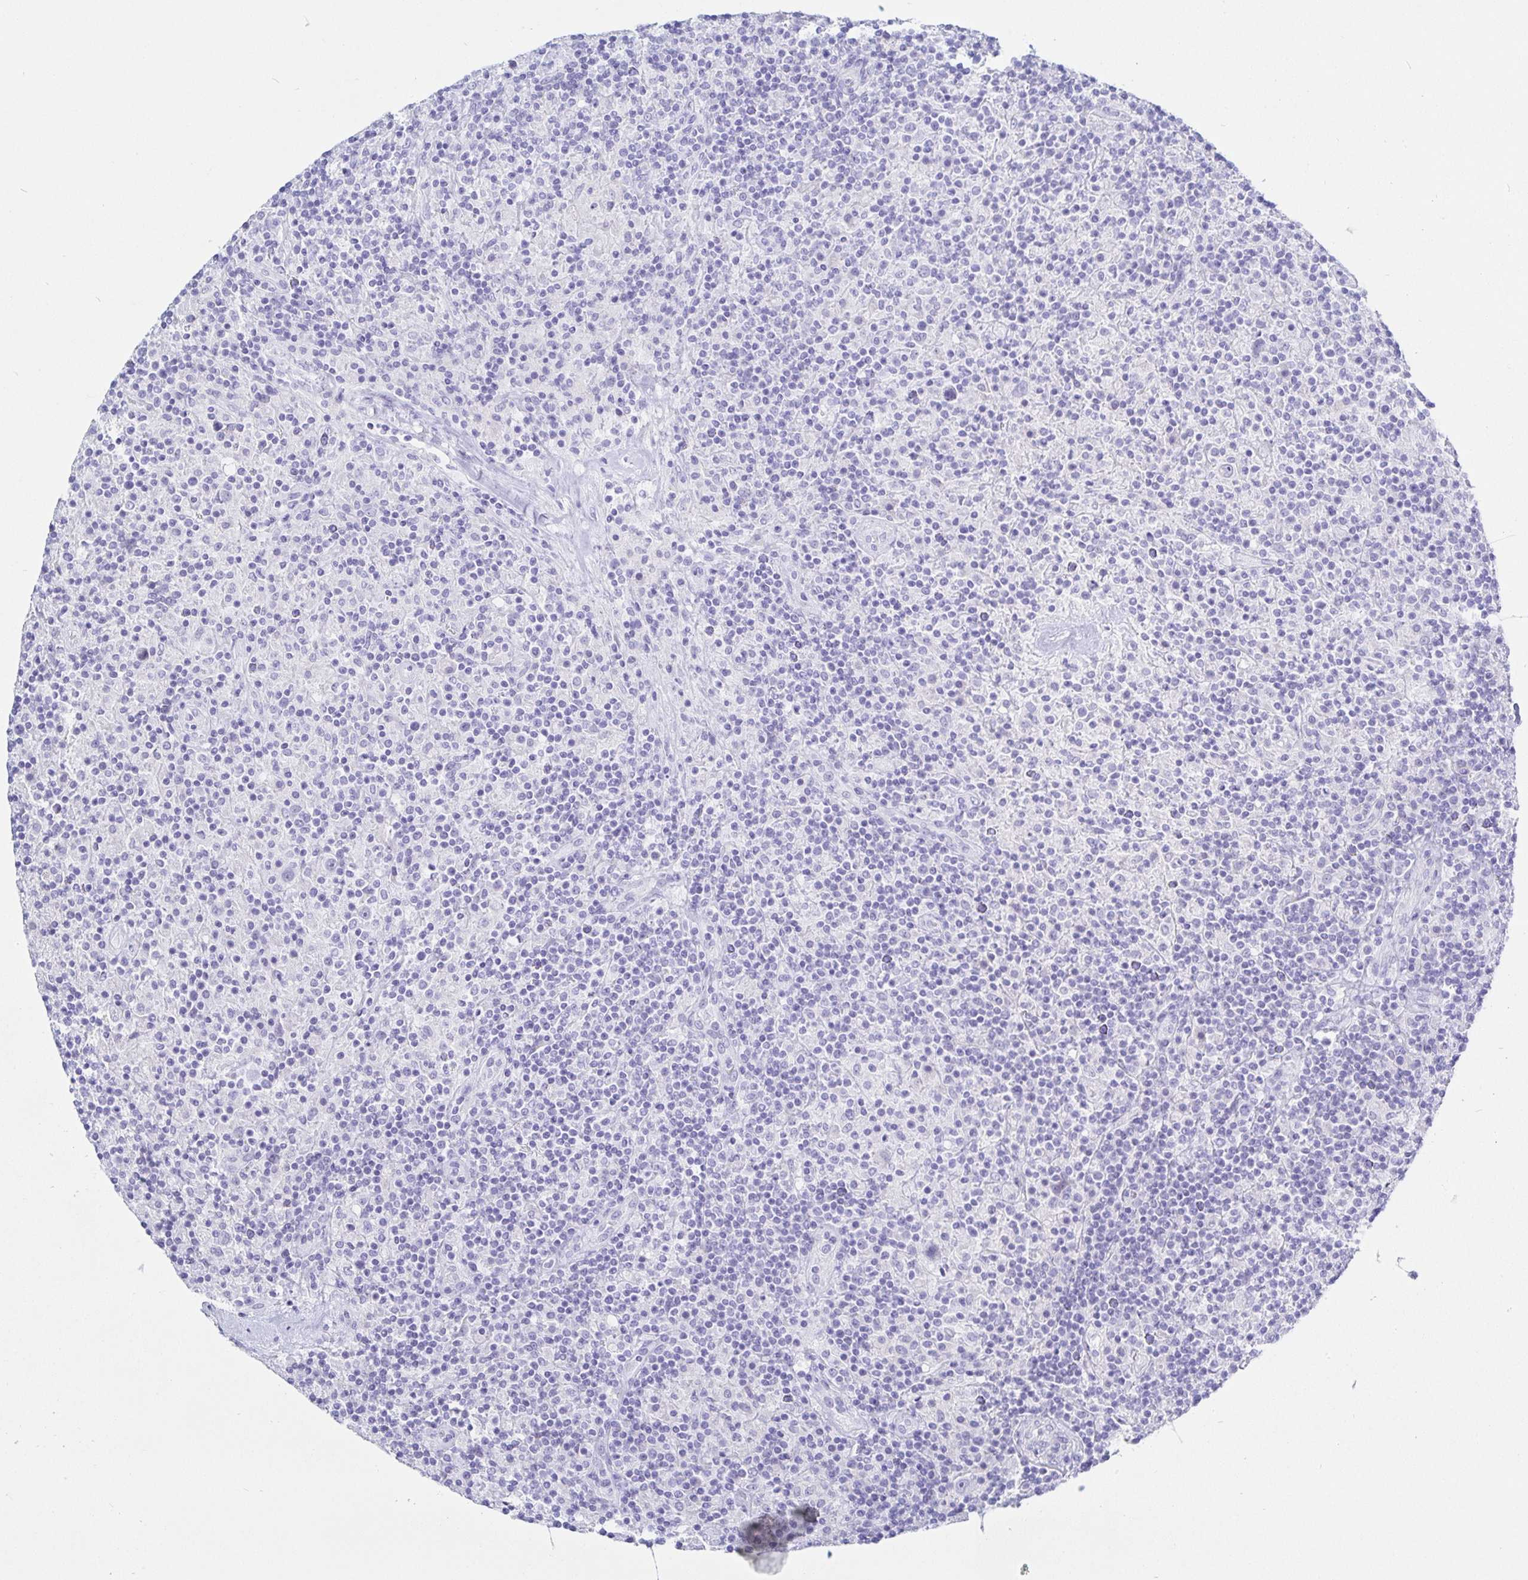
{"staining": {"intensity": "negative", "quantity": "none", "location": "none"}, "tissue": "lymphoma", "cell_type": "Tumor cells", "image_type": "cancer", "snomed": [{"axis": "morphology", "description": "Hodgkin's disease, NOS"}, {"axis": "topography", "description": "Thymus, NOS"}], "caption": "Human lymphoma stained for a protein using immunohistochemistry shows no expression in tumor cells.", "gene": "KCNH6", "patient": {"sex": "female", "age": 17}}